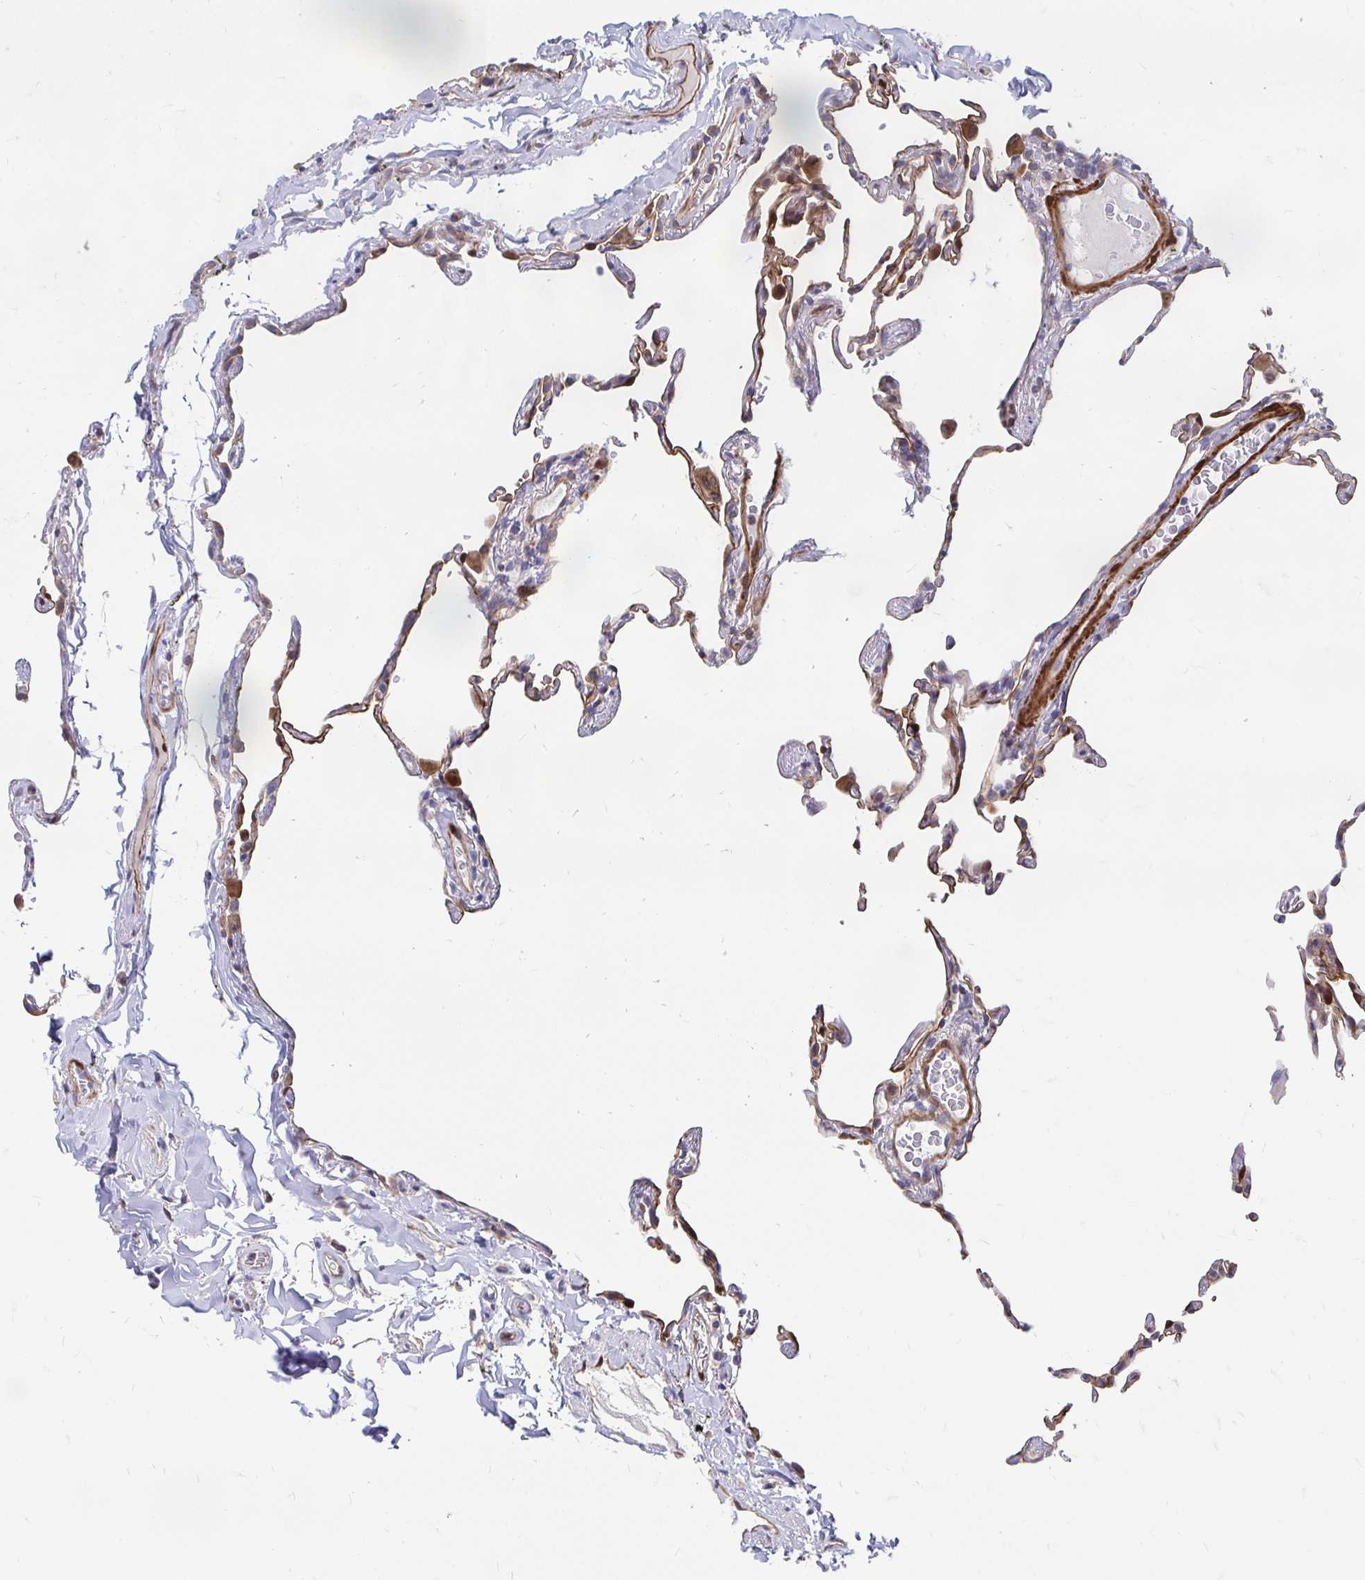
{"staining": {"intensity": "moderate", "quantity": "25%-75%", "location": "cytoplasmic/membranous"}, "tissue": "lung", "cell_type": "Alveolar cells", "image_type": "normal", "snomed": [{"axis": "morphology", "description": "Normal tissue, NOS"}, {"axis": "topography", "description": "Lung"}], "caption": "Alveolar cells show medium levels of moderate cytoplasmic/membranous expression in approximately 25%-75% of cells in normal lung. Nuclei are stained in blue.", "gene": "CDKL1", "patient": {"sex": "female", "age": 57}}